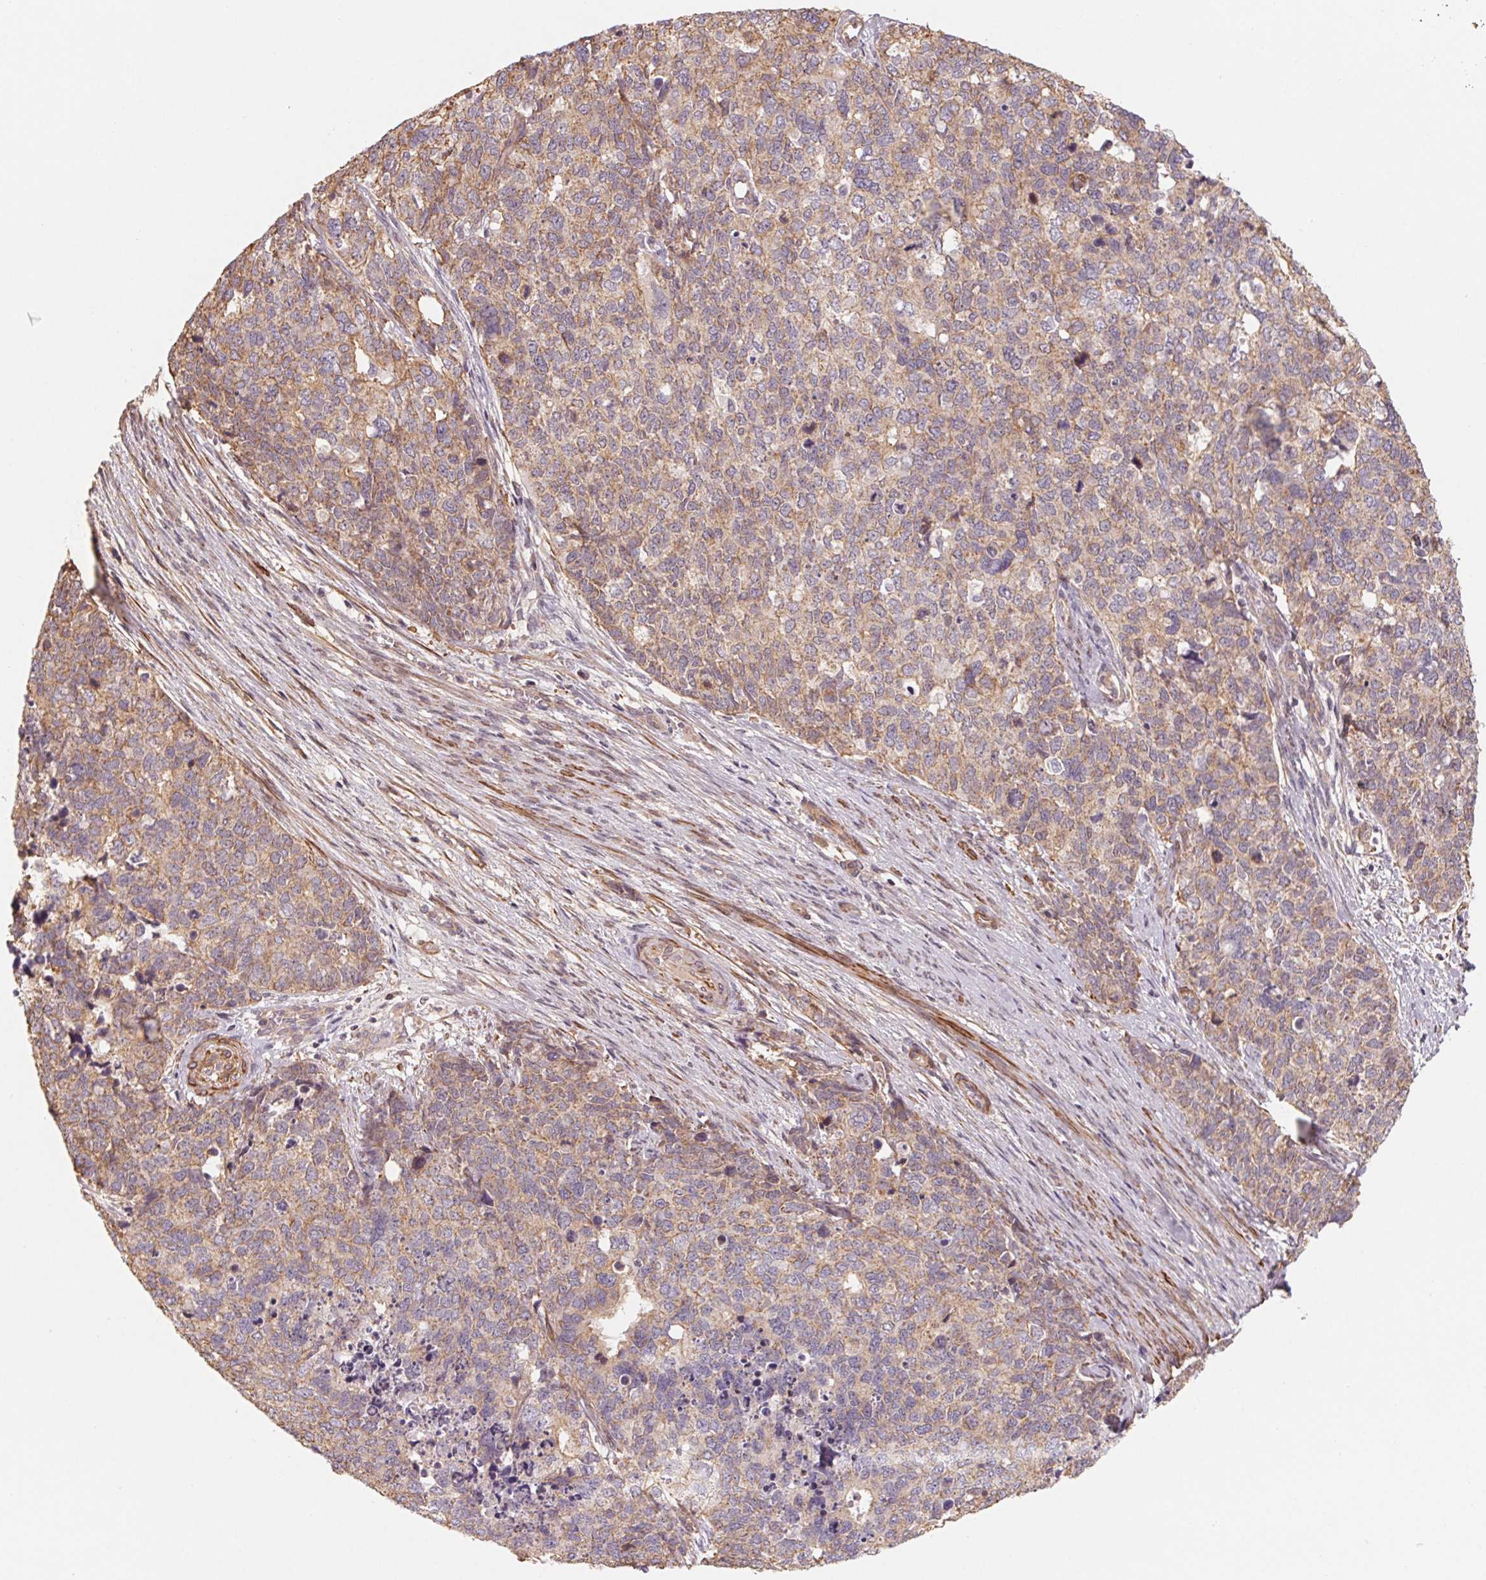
{"staining": {"intensity": "weak", "quantity": ">75%", "location": "cytoplasmic/membranous"}, "tissue": "cervical cancer", "cell_type": "Tumor cells", "image_type": "cancer", "snomed": [{"axis": "morphology", "description": "Squamous cell carcinoma, NOS"}, {"axis": "topography", "description": "Cervix"}], "caption": "This image displays immunohistochemistry staining of cervical cancer (squamous cell carcinoma), with low weak cytoplasmic/membranous staining in approximately >75% of tumor cells.", "gene": "CCDC112", "patient": {"sex": "female", "age": 63}}